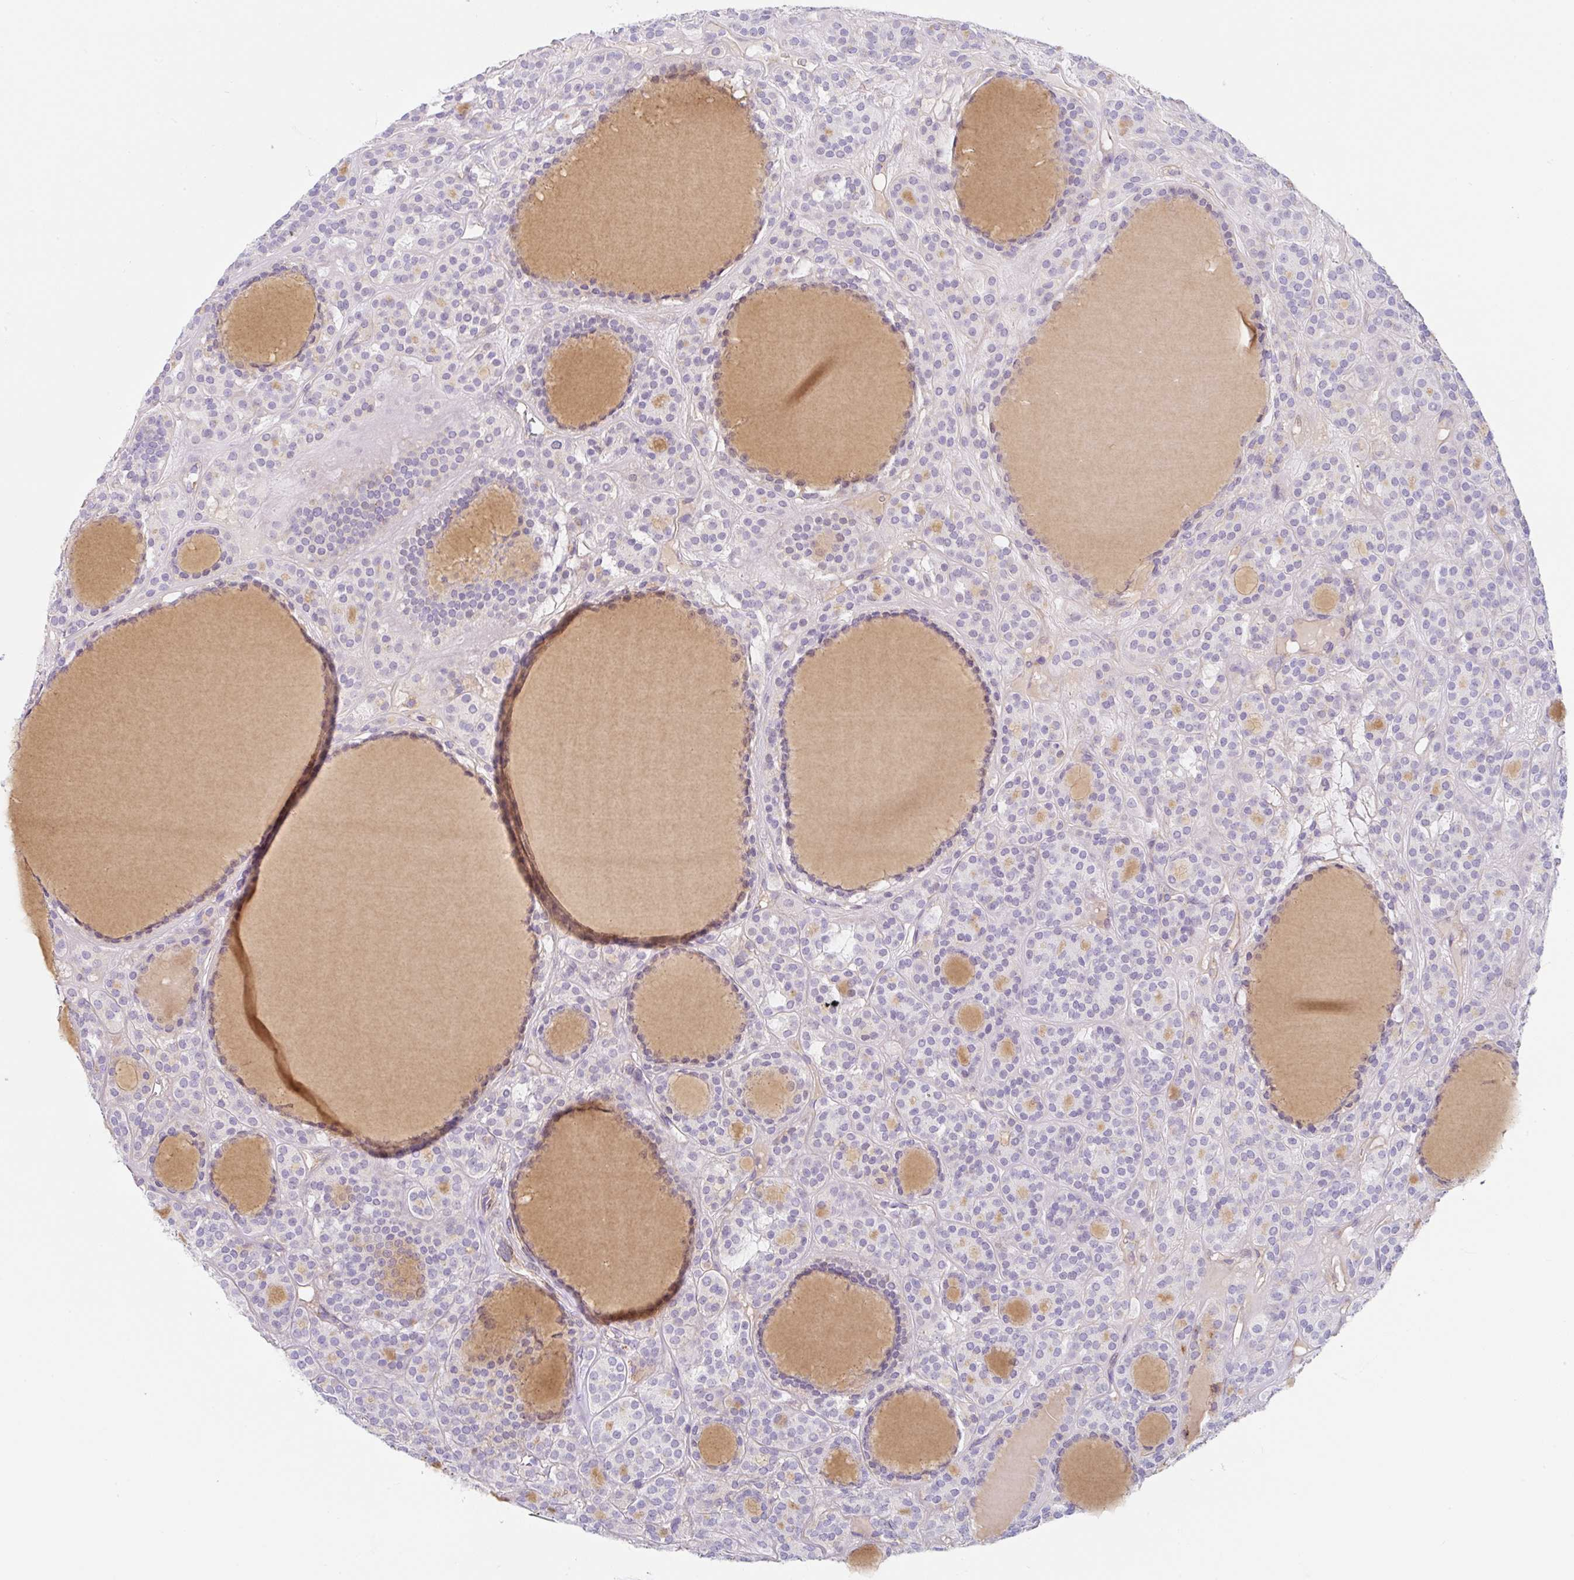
{"staining": {"intensity": "negative", "quantity": "none", "location": "none"}, "tissue": "thyroid cancer", "cell_type": "Tumor cells", "image_type": "cancer", "snomed": [{"axis": "morphology", "description": "Follicular adenoma carcinoma, NOS"}, {"axis": "topography", "description": "Thyroid gland"}], "caption": "The immunohistochemistry (IHC) image has no significant positivity in tumor cells of follicular adenoma carcinoma (thyroid) tissue.", "gene": "DKK4", "patient": {"sex": "female", "age": 63}}